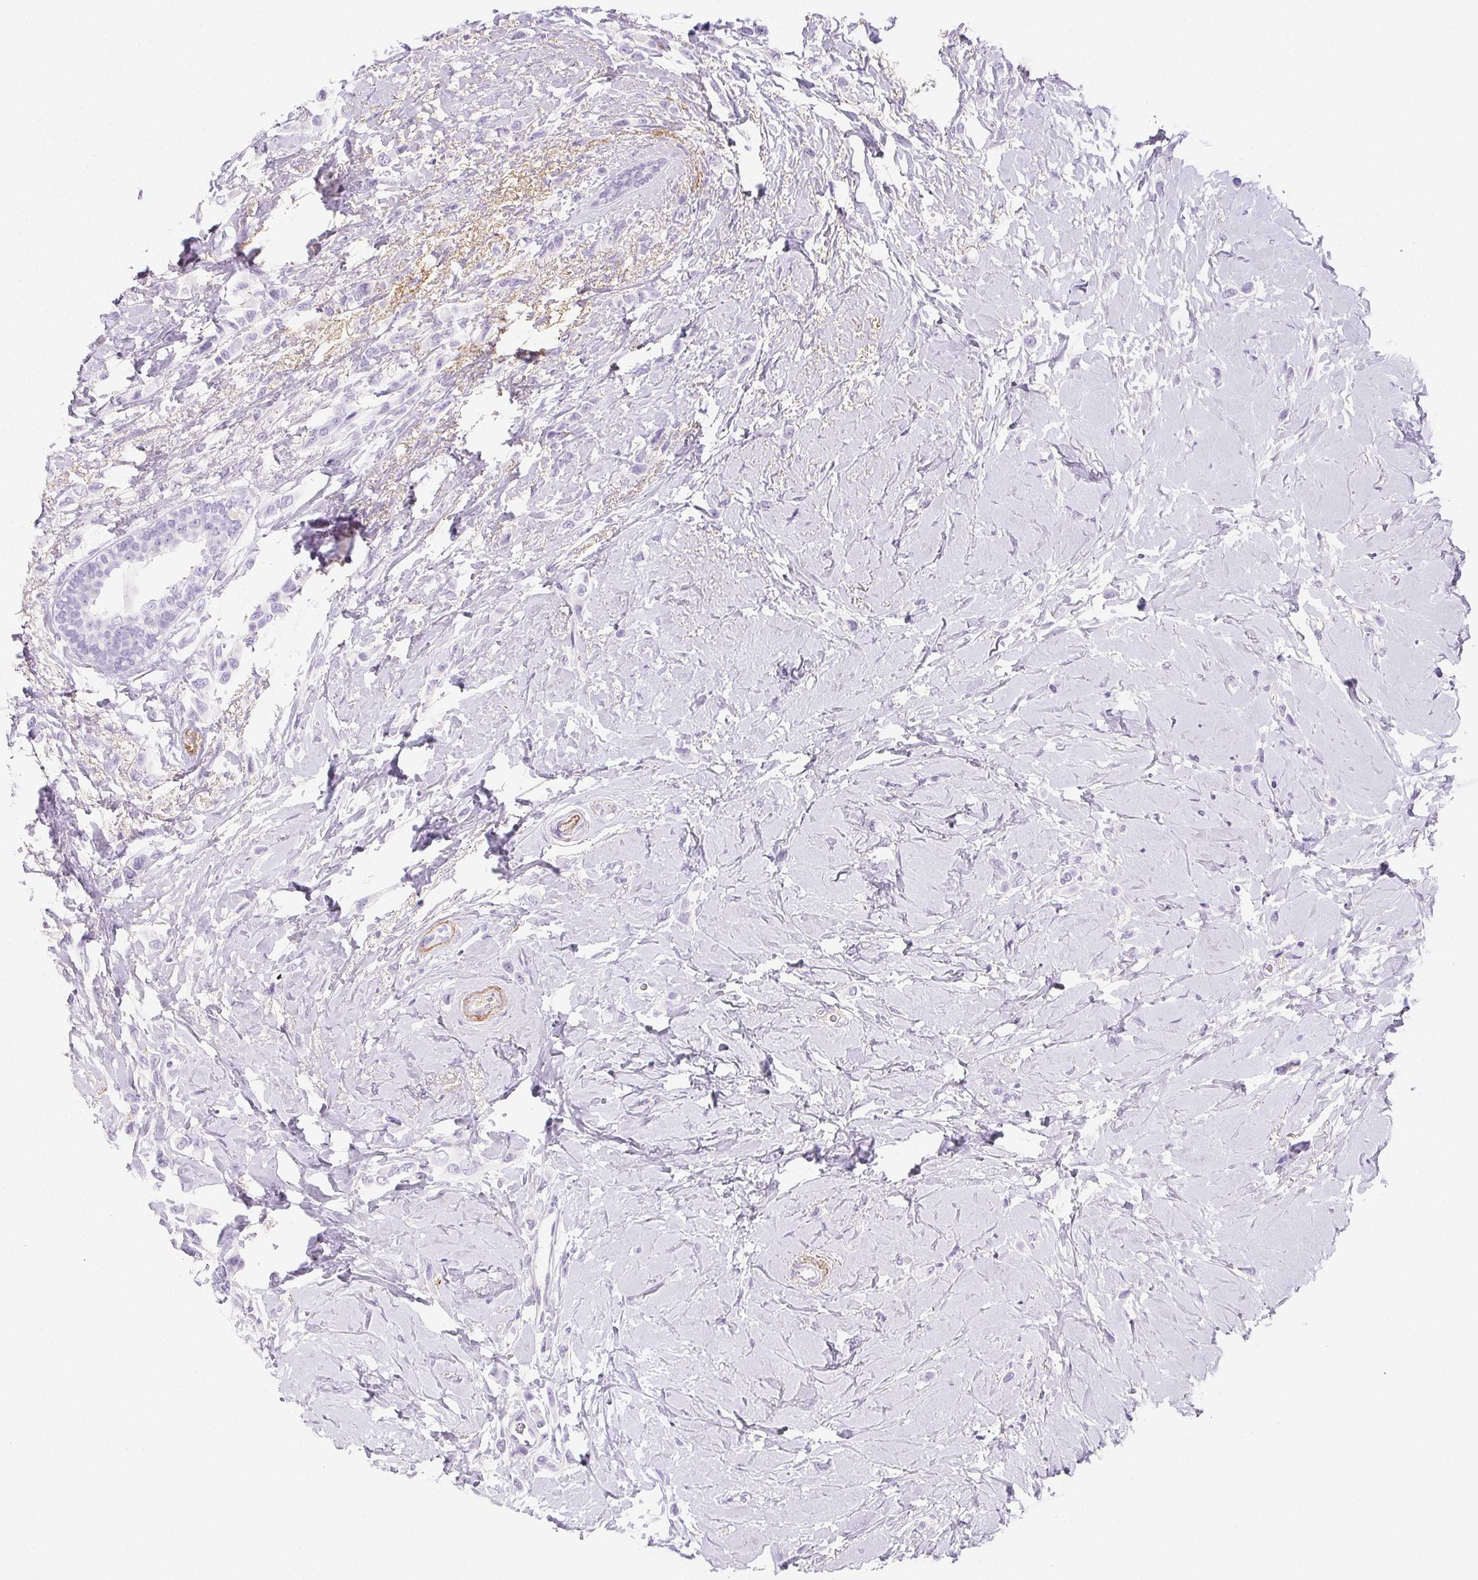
{"staining": {"intensity": "negative", "quantity": "none", "location": "none"}, "tissue": "breast cancer", "cell_type": "Tumor cells", "image_type": "cancer", "snomed": [{"axis": "morphology", "description": "Lobular carcinoma"}, {"axis": "topography", "description": "Breast"}], "caption": "Breast cancer (lobular carcinoma) stained for a protein using IHC shows no staining tumor cells.", "gene": "VTN", "patient": {"sex": "female", "age": 66}}